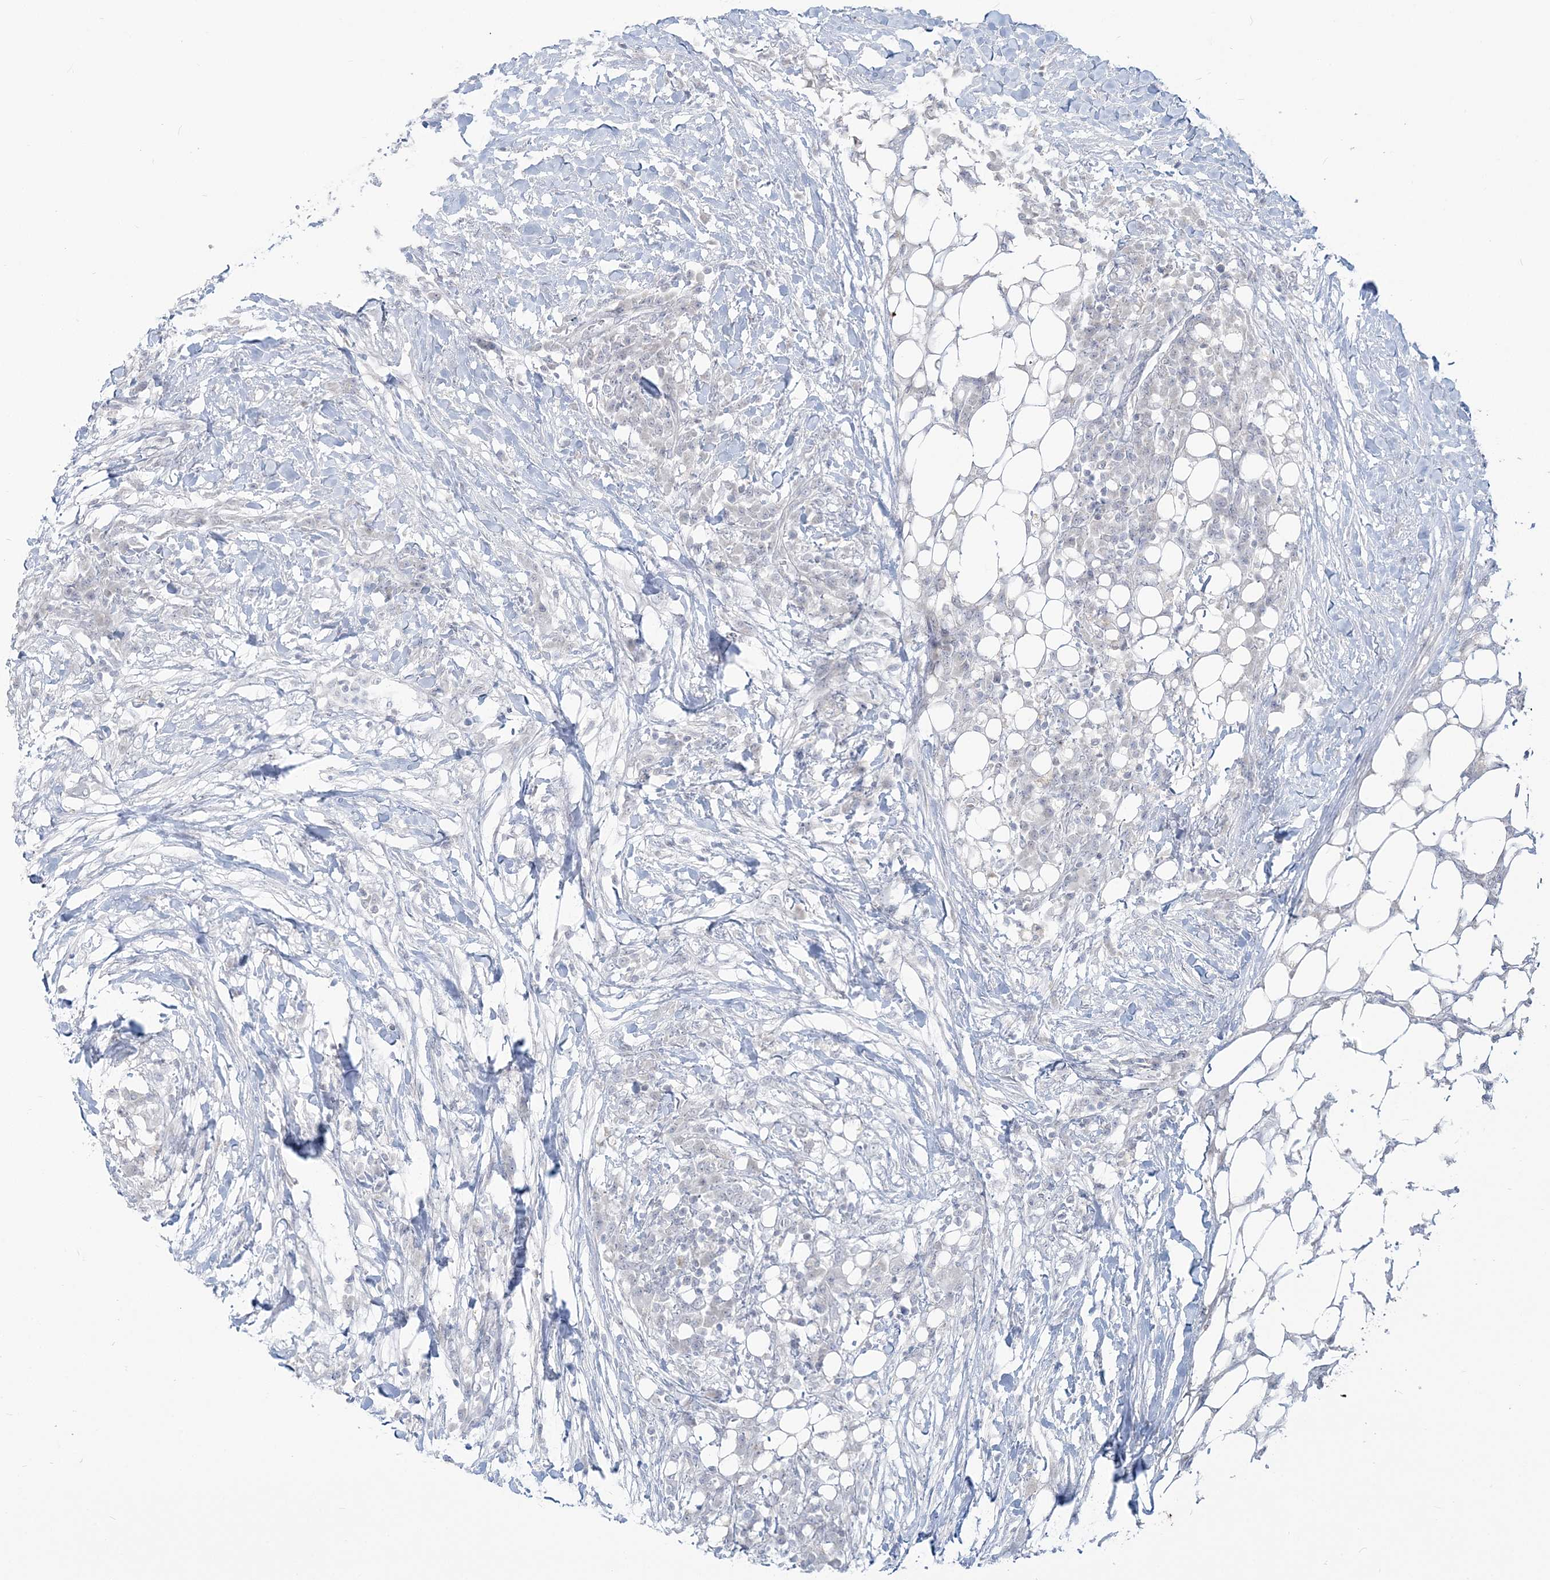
{"staining": {"intensity": "negative", "quantity": "none", "location": "none"}, "tissue": "colorectal cancer", "cell_type": "Tumor cells", "image_type": "cancer", "snomed": [{"axis": "morphology", "description": "Adenocarcinoma, NOS"}, {"axis": "topography", "description": "Colon"}], "caption": "An immunohistochemistry image of colorectal cancer is shown. There is no staining in tumor cells of colorectal cancer.", "gene": "SDAD1", "patient": {"sex": "male", "age": 83}}